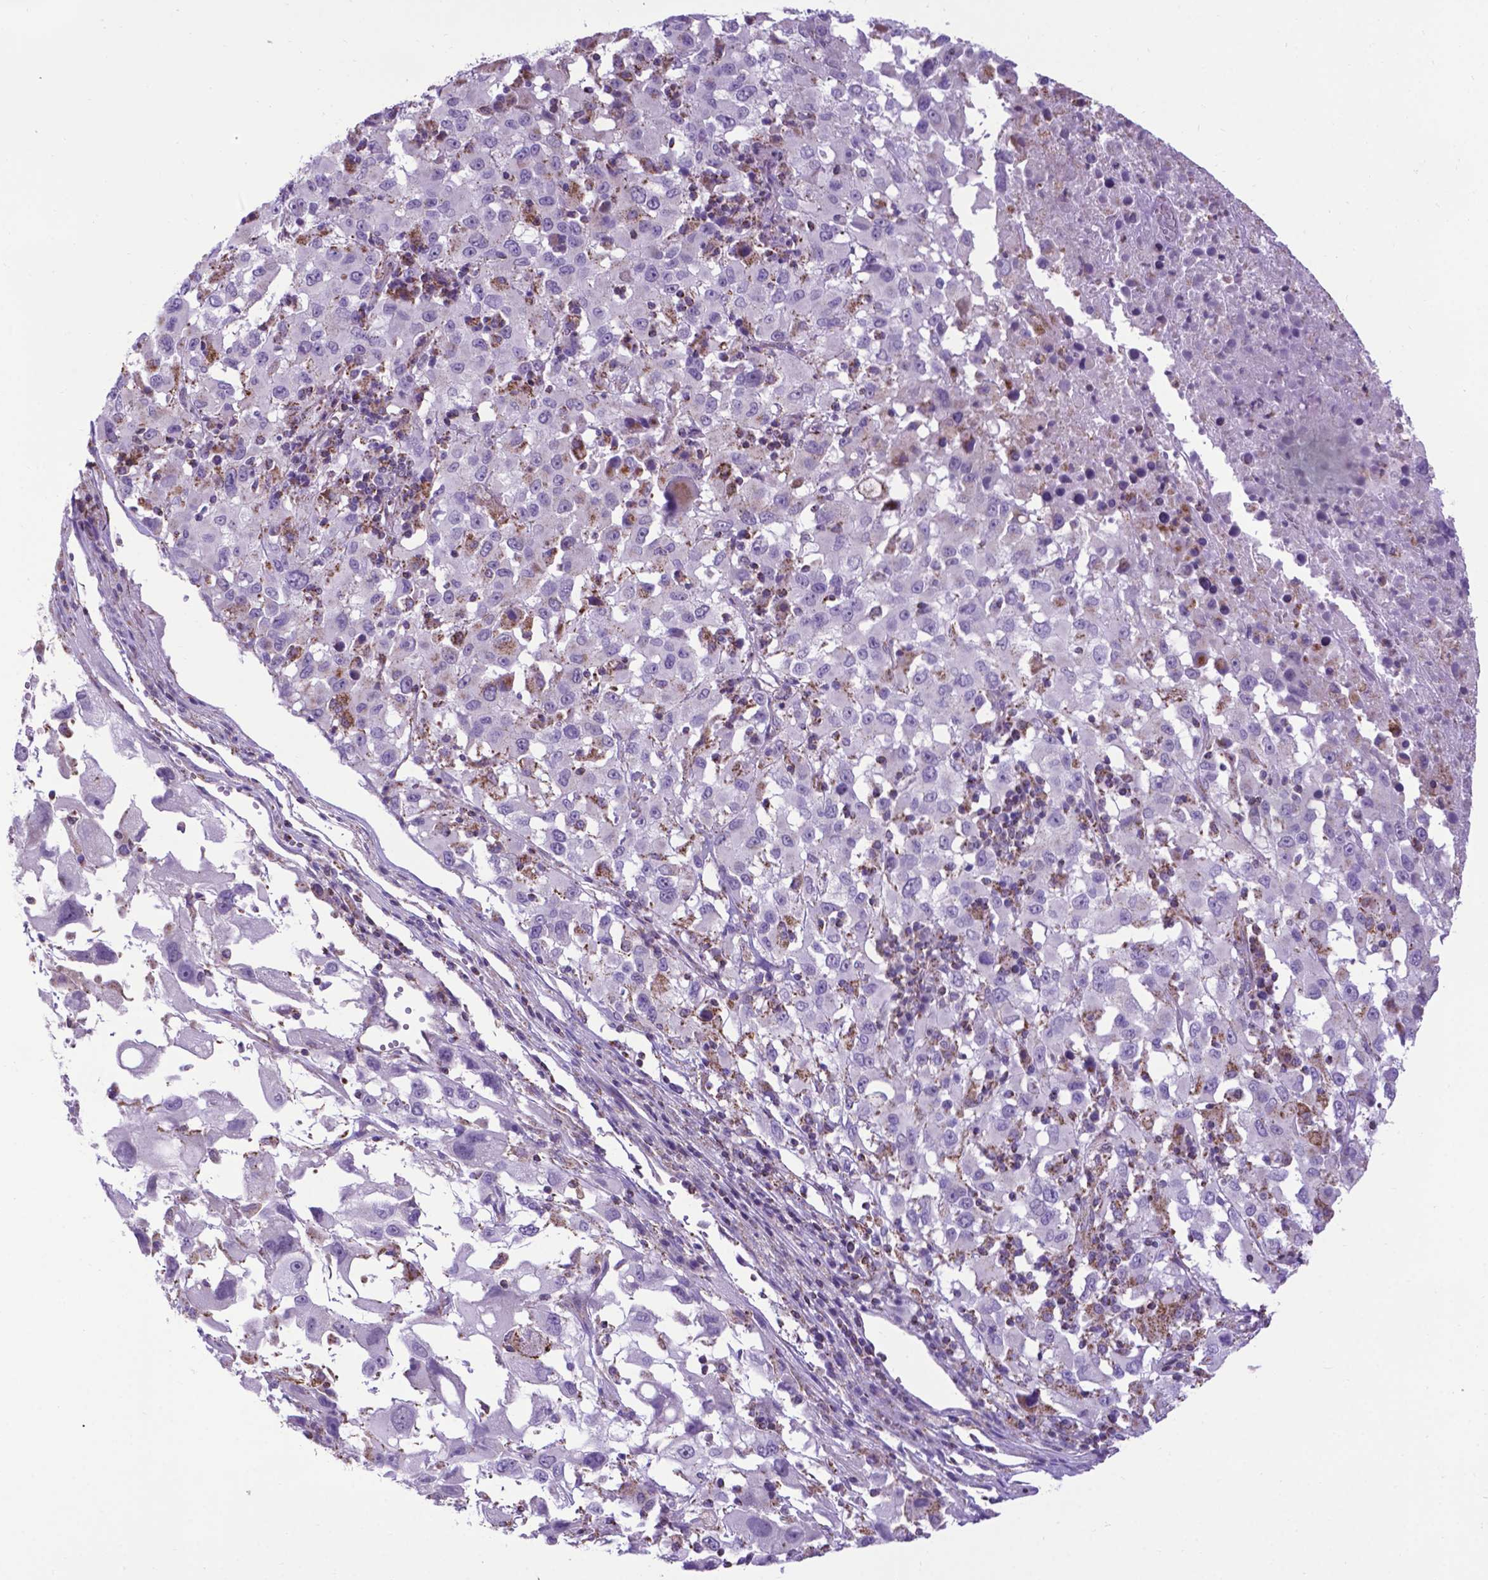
{"staining": {"intensity": "weak", "quantity": "<25%", "location": "cytoplasmic/membranous"}, "tissue": "melanoma", "cell_type": "Tumor cells", "image_type": "cancer", "snomed": [{"axis": "morphology", "description": "Malignant melanoma, Metastatic site"}, {"axis": "topography", "description": "Soft tissue"}], "caption": "DAB immunohistochemical staining of melanoma shows no significant expression in tumor cells.", "gene": "POU3F3", "patient": {"sex": "male", "age": 50}}